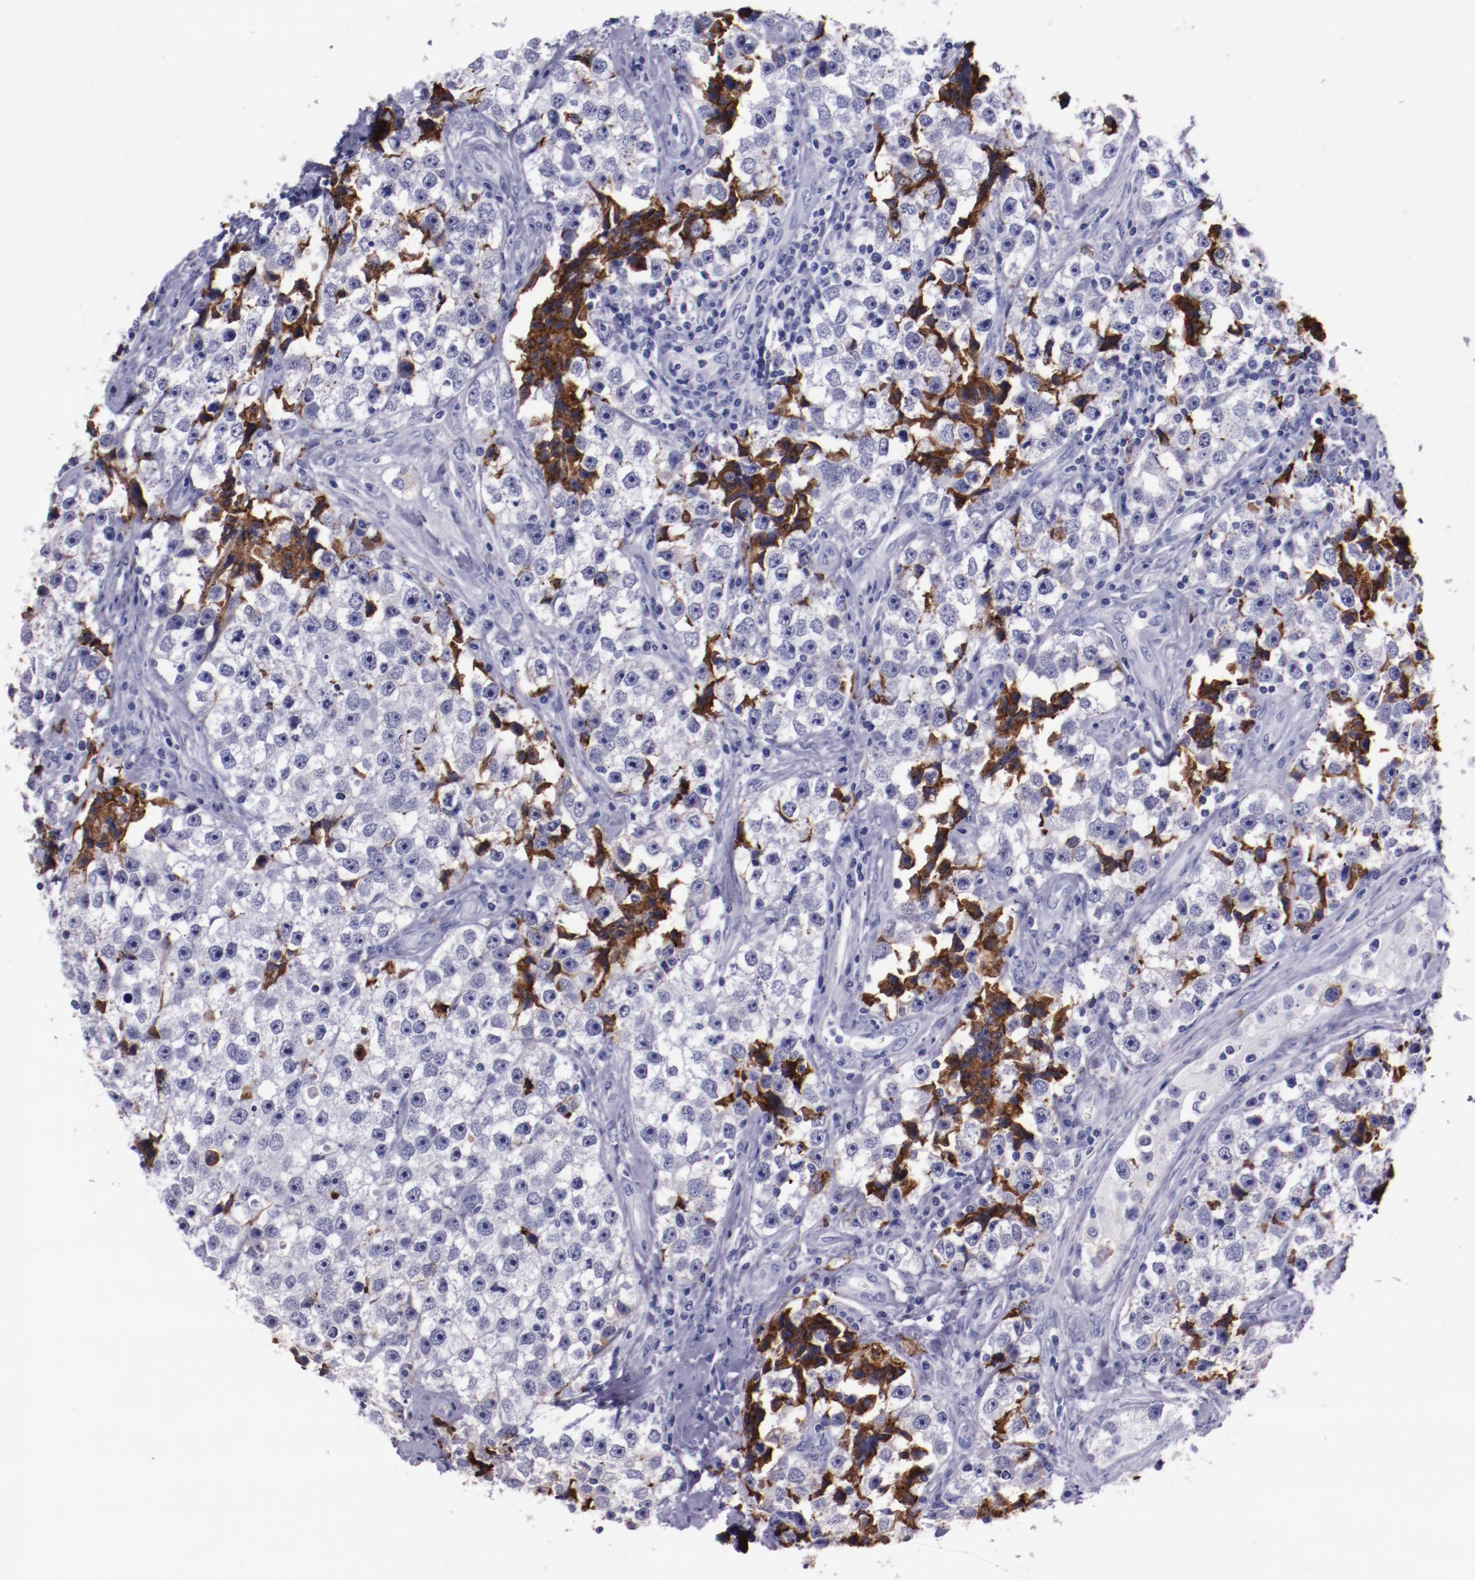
{"staining": {"intensity": "strong", "quantity": "<25%", "location": "cytoplasmic/membranous"}, "tissue": "testis cancer", "cell_type": "Tumor cells", "image_type": "cancer", "snomed": [{"axis": "morphology", "description": "Seminoma, NOS"}, {"axis": "topography", "description": "Testis"}], "caption": "Immunohistochemical staining of human testis seminoma demonstrates medium levels of strong cytoplasmic/membranous expression in approximately <25% of tumor cells.", "gene": "APOH", "patient": {"sex": "male", "age": 32}}